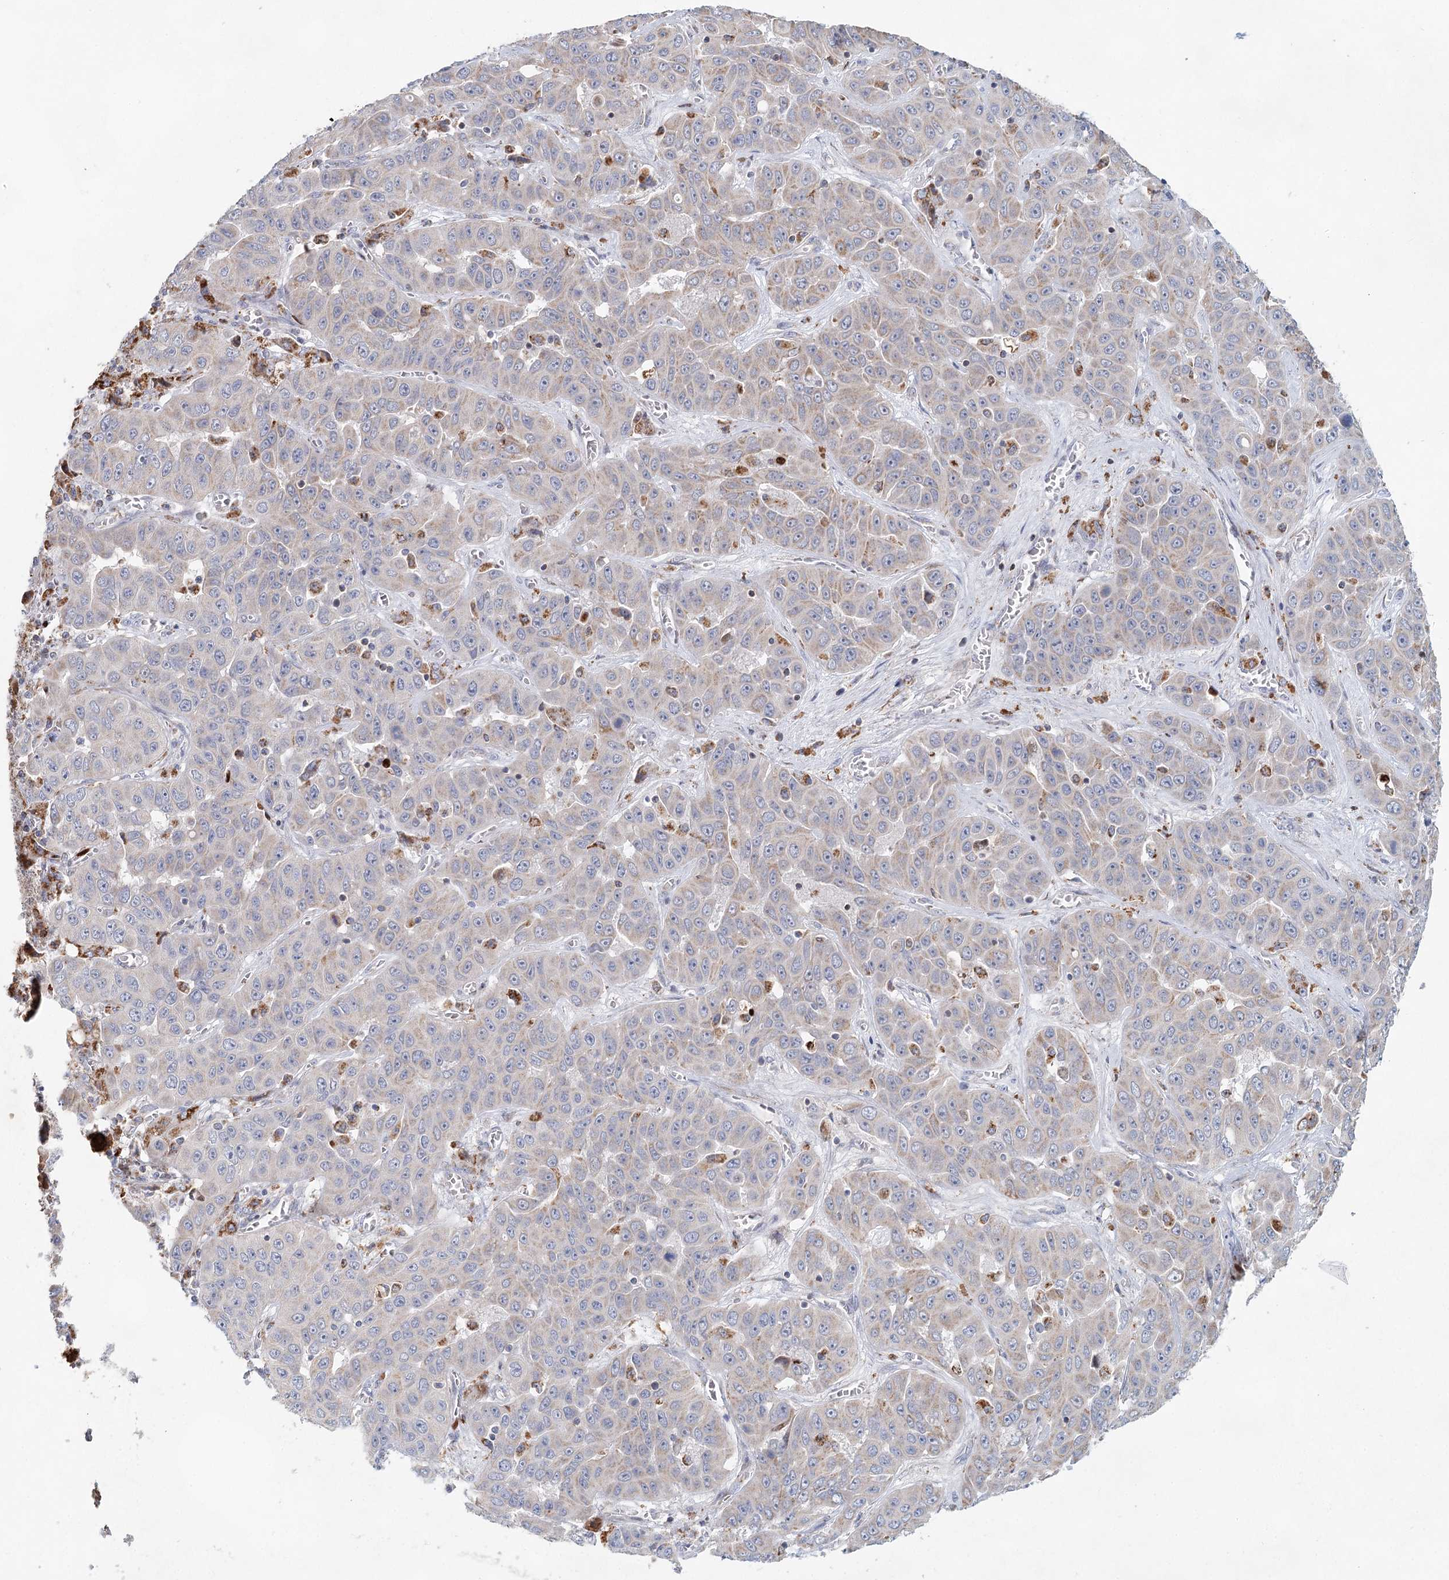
{"staining": {"intensity": "weak", "quantity": "<25%", "location": "cytoplasmic/membranous"}, "tissue": "liver cancer", "cell_type": "Tumor cells", "image_type": "cancer", "snomed": [{"axis": "morphology", "description": "Cholangiocarcinoma"}, {"axis": "topography", "description": "Liver"}], "caption": "Immunohistochemistry (IHC) photomicrograph of human cholangiocarcinoma (liver) stained for a protein (brown), which exhibits no staining in tumor cells.", "gene": "XPO6", "patient": {"sex": "female", "age": 52}}